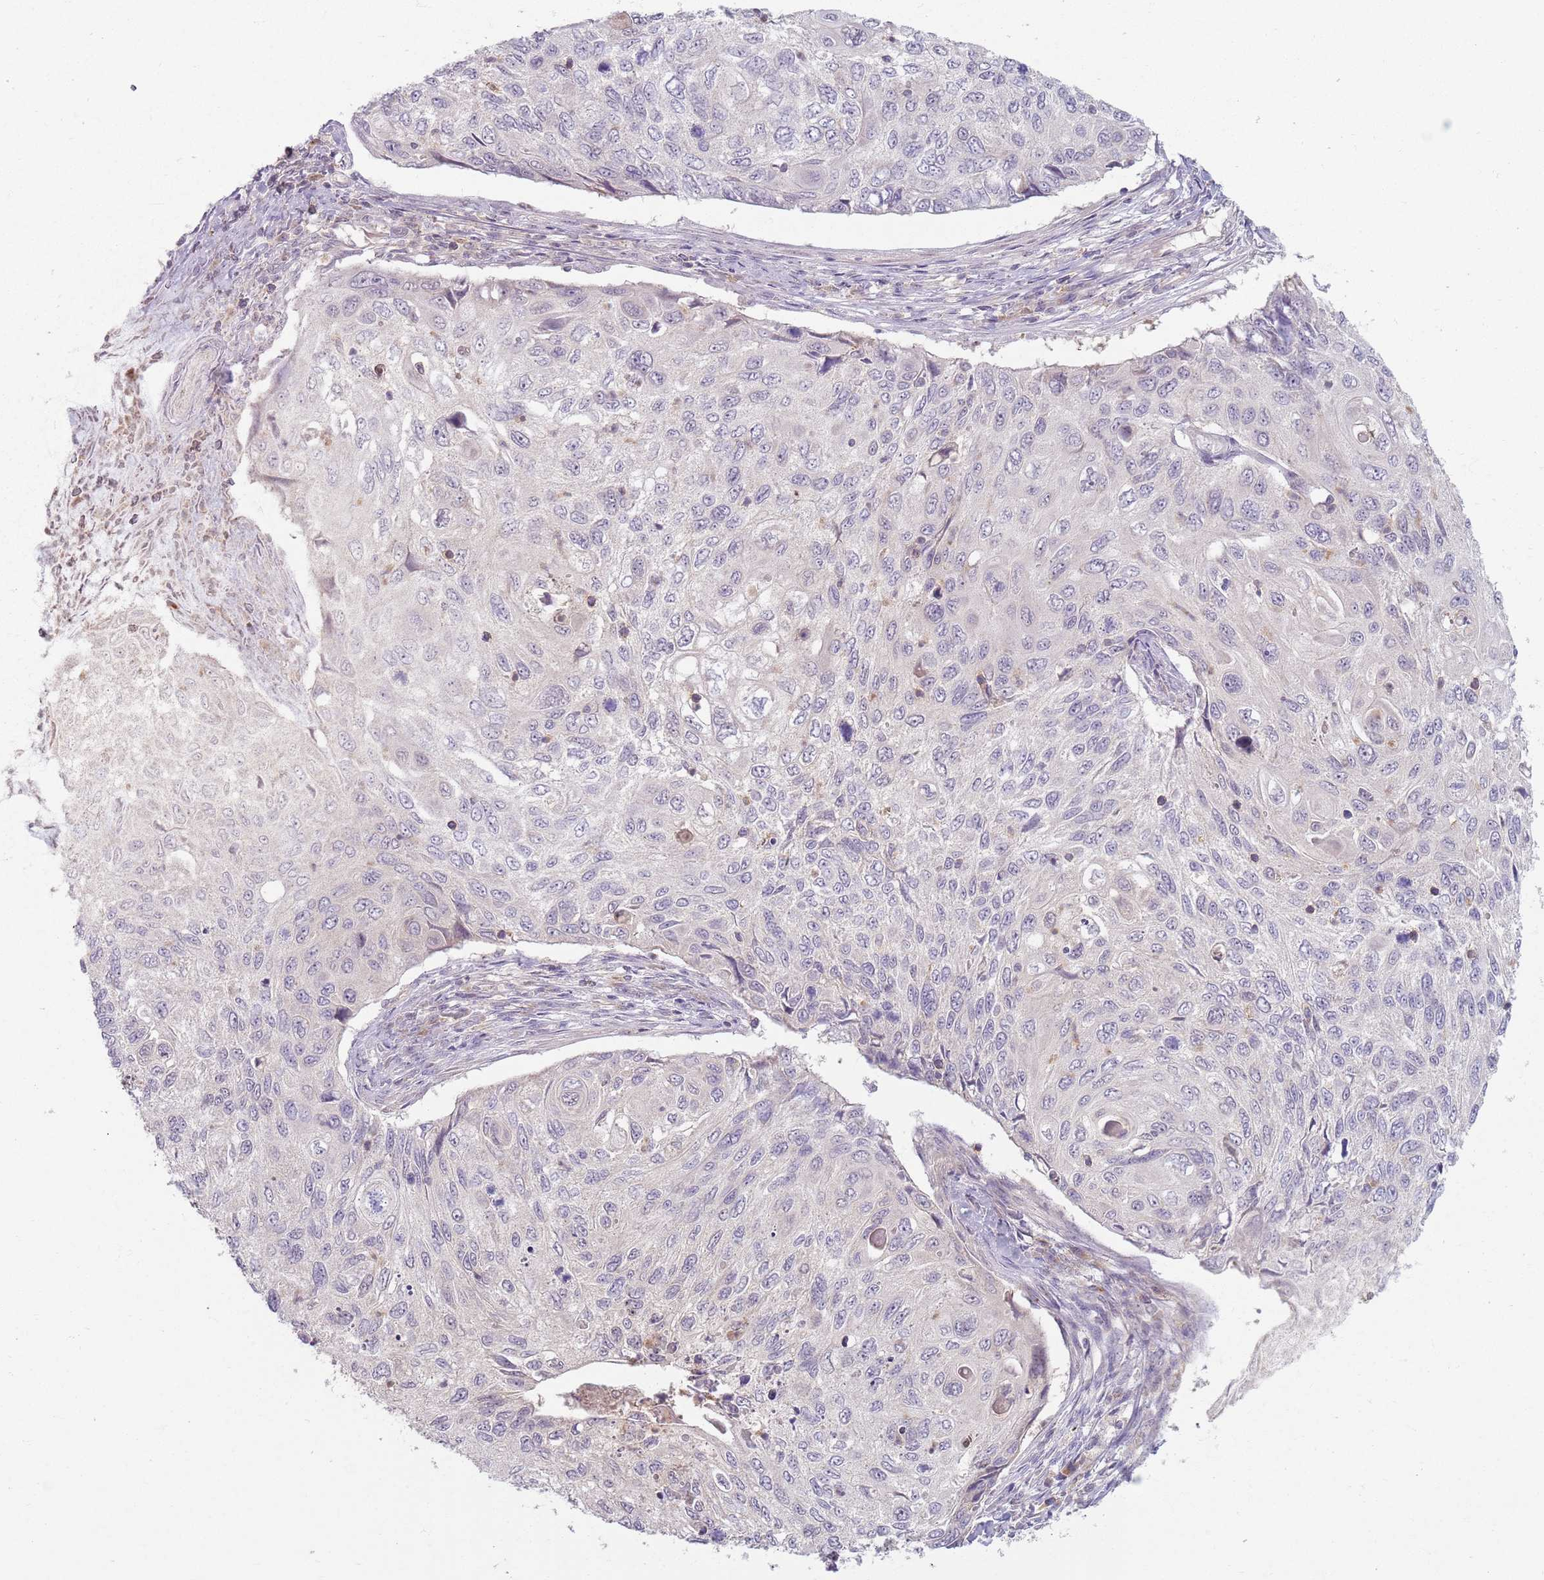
{"staining": {"intensity": "negative", "quantity": "none", "location": "none"}, "tissue": "cervical cancer", "cell_type": "Tumor cells", "image_type": "cancer", "snomed": [{"axis": "morphology", "description": "Squamous cell carcinoma, NOS"}, {"axis": "topography", "description": "Cervix"}], "caption": "Immunohistochemical staining of cervical cancer (squamous cell carcinoma) displays no significant staining in tumor cells. (DAB immunohistochemistry (IHC) visualized using brightfield microscopy, high magnification).", "gene": "ZDHHC2", "patient": {"sex": "female", "age": 70}}